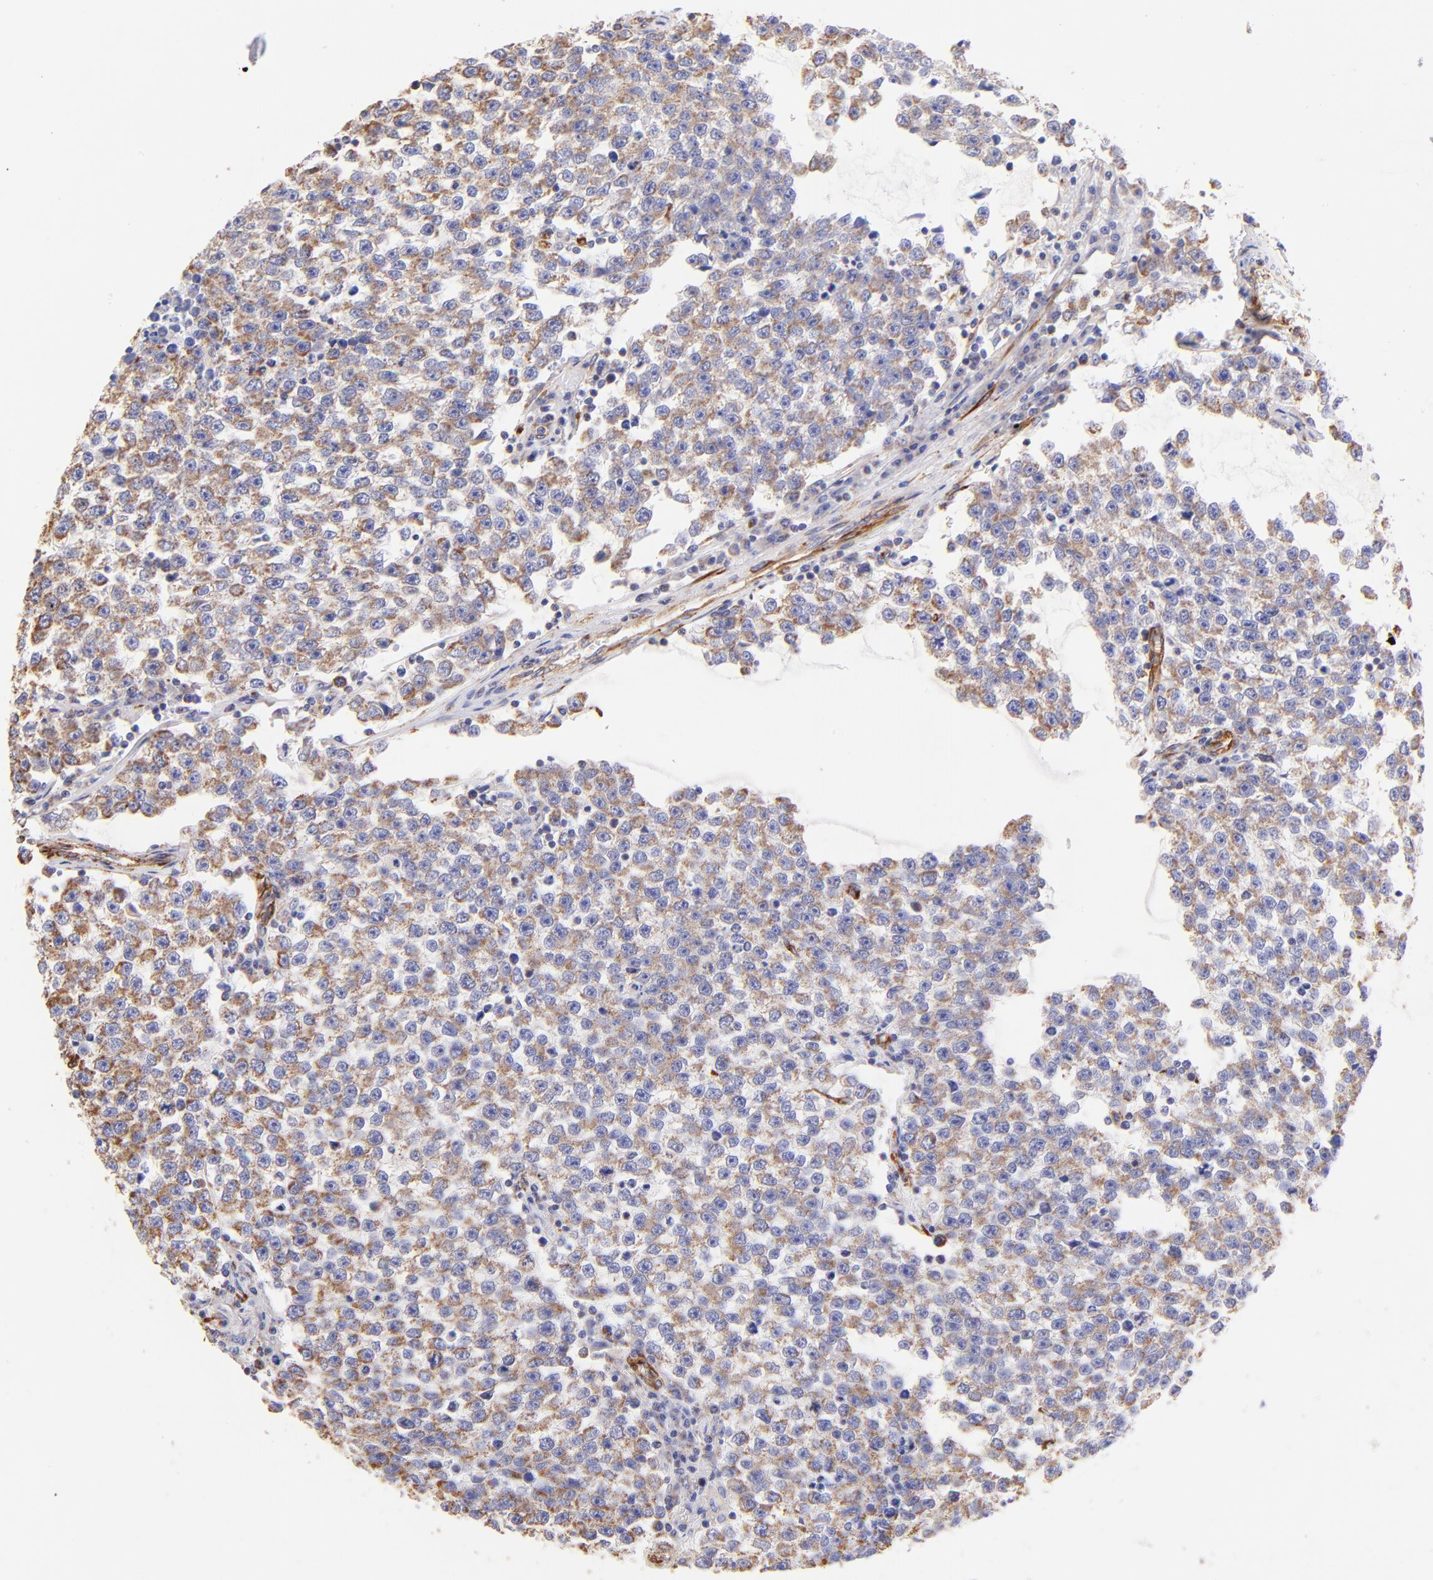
{"staining": {"intensity": "moderate", "quantity": ">75%", "location": "cytoplasmic/membranous"}, "tissue": "testis cancer", "cell_type": "Tumor cells", "image_type": "cancer", "snomed": [{"axis": "morphology", "description": "Seminoma, NOS"}, {"axis": "topography", "description": "Testis"}], "caption": "Brown immunohistochemical staining in human seminoma (testis) displays moderate cytoplasmic/membranous positivity in approximately >75% of tumor cells.", "gene": "SPARC", "patient": {"sex": "male", "age": 36}}